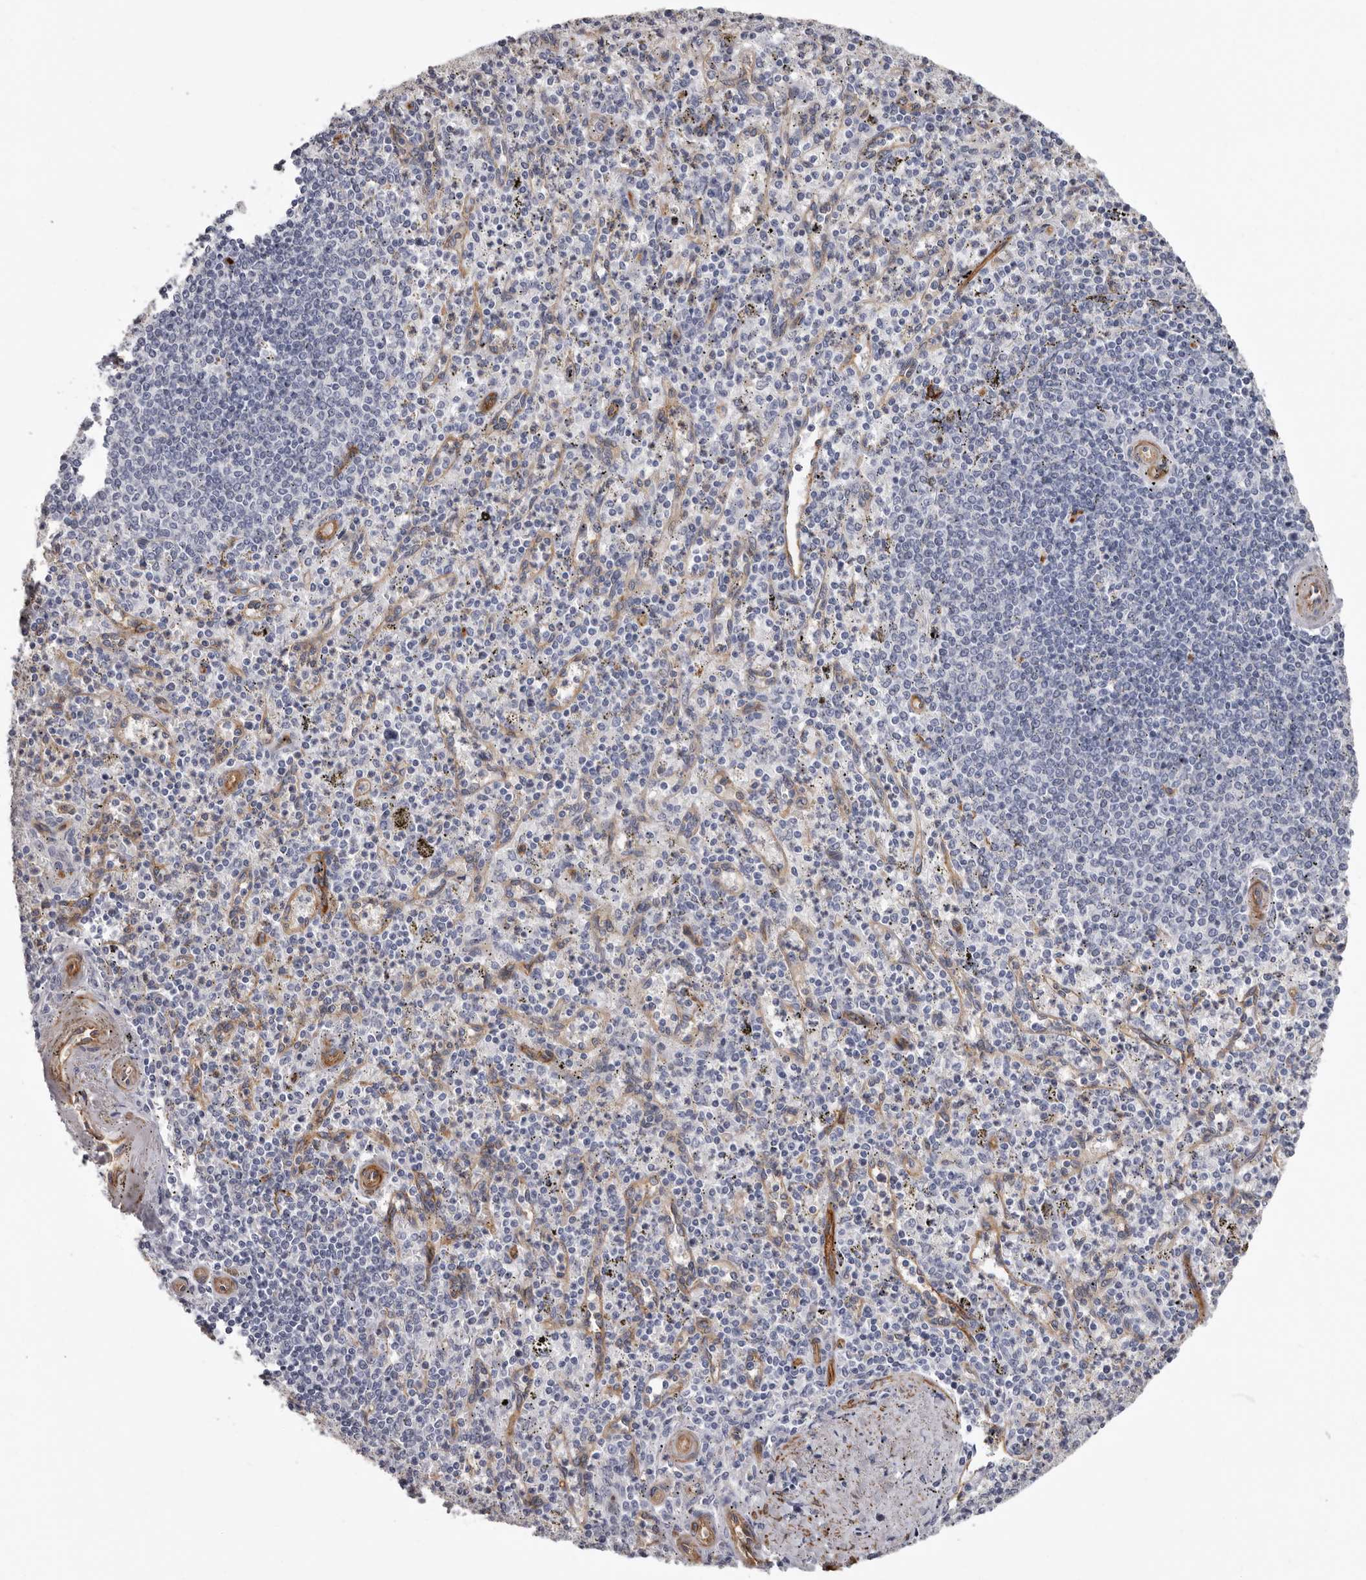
{"staining": {"intensity": "negative", "quantity": "none", "location": "none"}, "tissue": "spleen", "cell_type": "Cells in red pulp", "image_type": "normal", "snomed": [{"axis": "morphology", "description": "Normal tissue, NOS"}, {"axis": "topography", "description": "Spleen"}], "caption": "Image shows no protein positivity in cells in red pulp of normal spleen. The staining was performed using DAB (3,3'-diaminobenzidine) to visualize the protein expression in brown, while the nuclei were stained in blue with hematoxylin (Magnification: 20x).", "gene": "ADGRL4", "patient": {"sex": "male", "age": 72}}